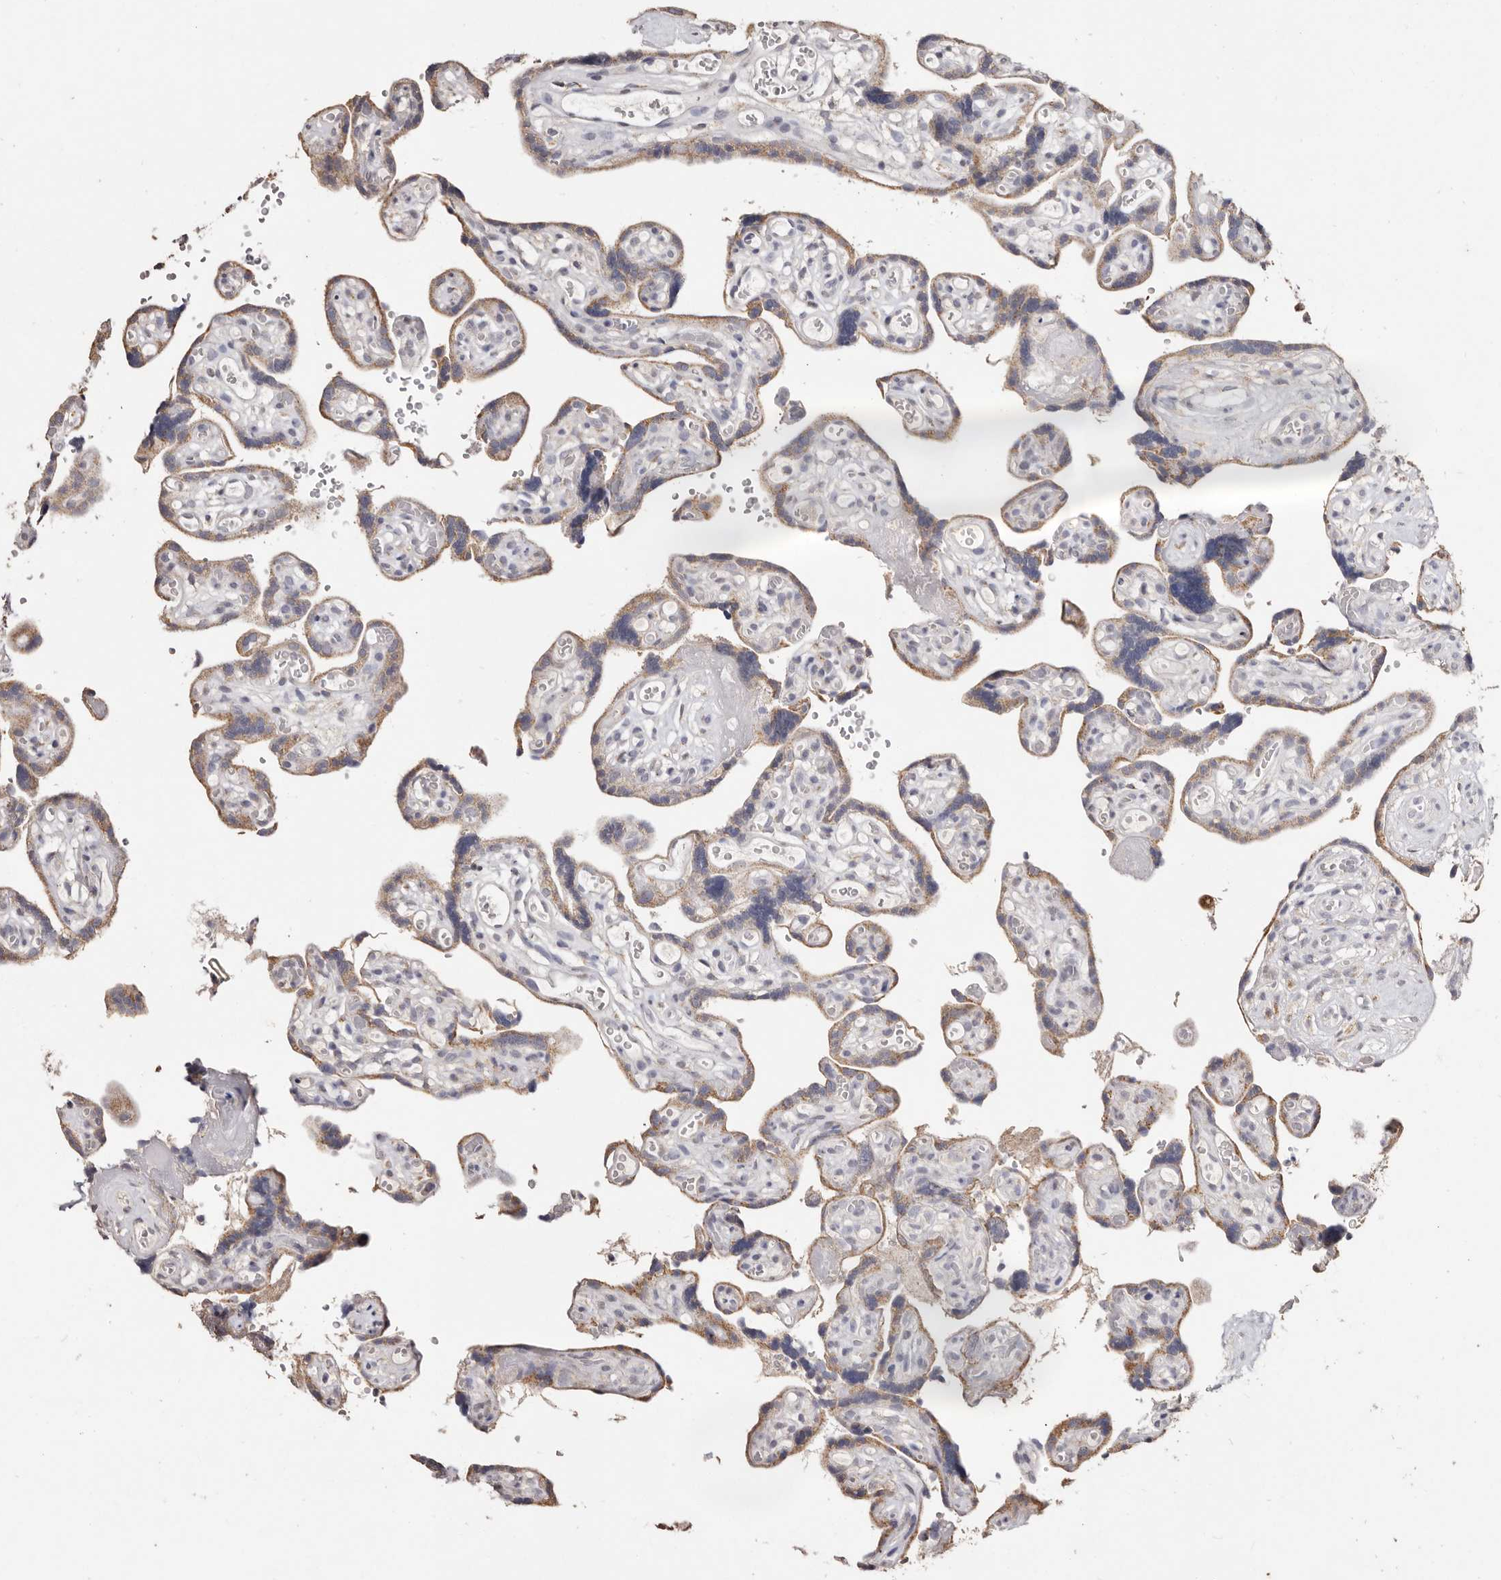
{"staining": {"intensity": "moderate", "quantity": ">75%", "location": "cytoplasmic/membranous"}, "tissue": "placenta", "cell_type": "Decidual cells", "image_type": "normal", "snomed": [{"axis": "morphology", "description": "Normal tissue, NOS"}, {"axis": "topography", "description": "Placenta"}], "caption": "High-magnification brightfield microscopy of benign placenta stained with DAB (brown) and counterstained with hematoxylin (blue). decidual cells exhibit moderate cytoplasmic/membranous staining is present in approximately>75% of cells.", "gene": "LGALS7B", "patient": {"sex": "female", "age": 30}}